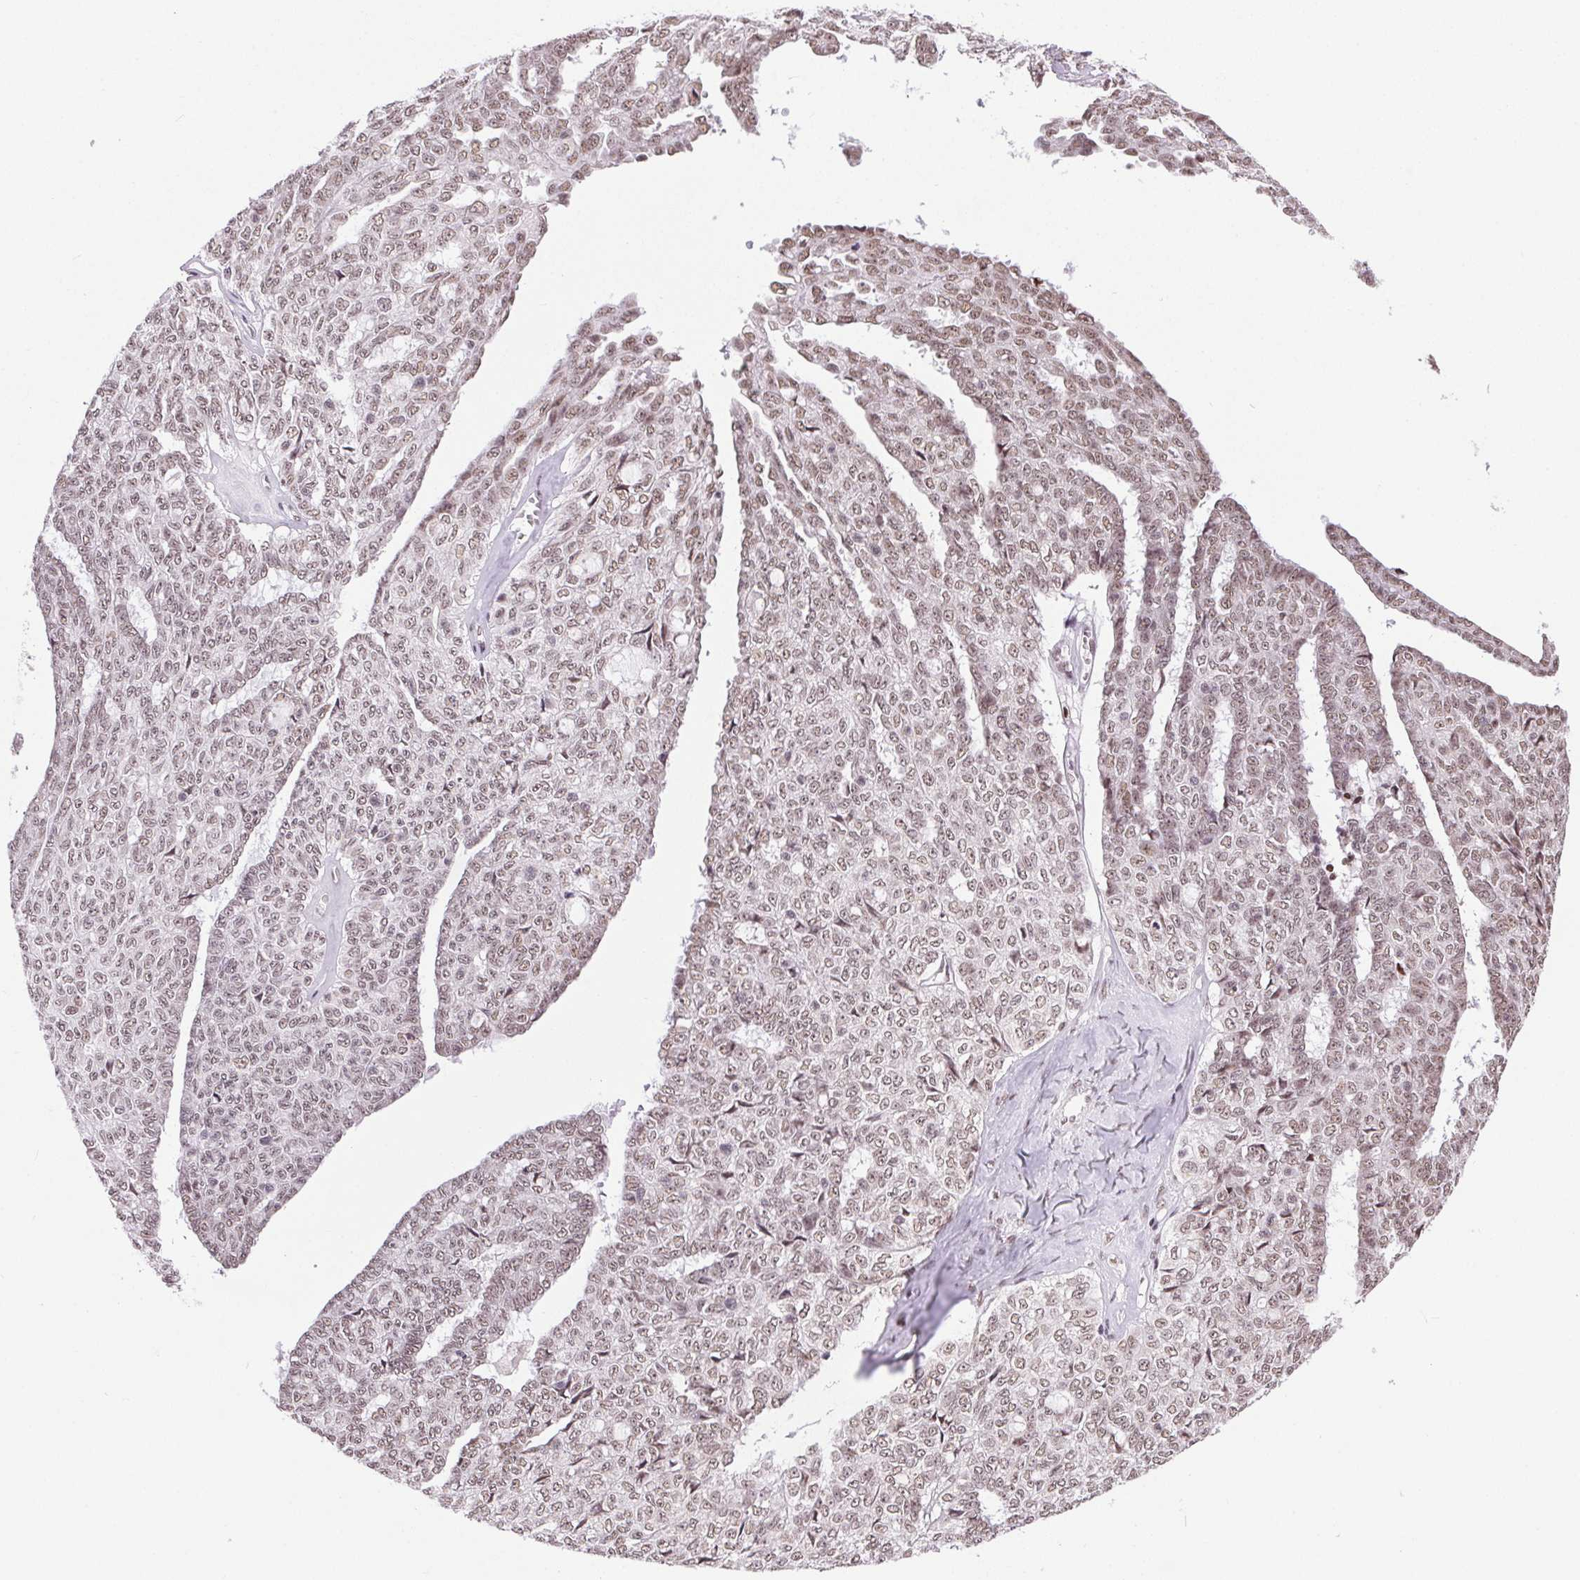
{"staining": {"intensity": "moderate", "quantity": ">75%", "location": "nuclear"}, "tissue": "ovarian cancer", "cell_type": "Tumor cells", "image_type": "cancer", "snomed": [{"axis": "morphology", "description": "Cystadenocarcinoma, serous, NOS"}, {"axis": "topography", "description": "Ovary"}], "caption": "Immunohistochemical staining of human ovarian cancer (serous cystadenocarcinoma) reveals medium levels of moderate nuclear positivity in approximately >75% of tumor cells.", "gene": "TRA2B", "patient": {"sex": "female", "age": 71}}